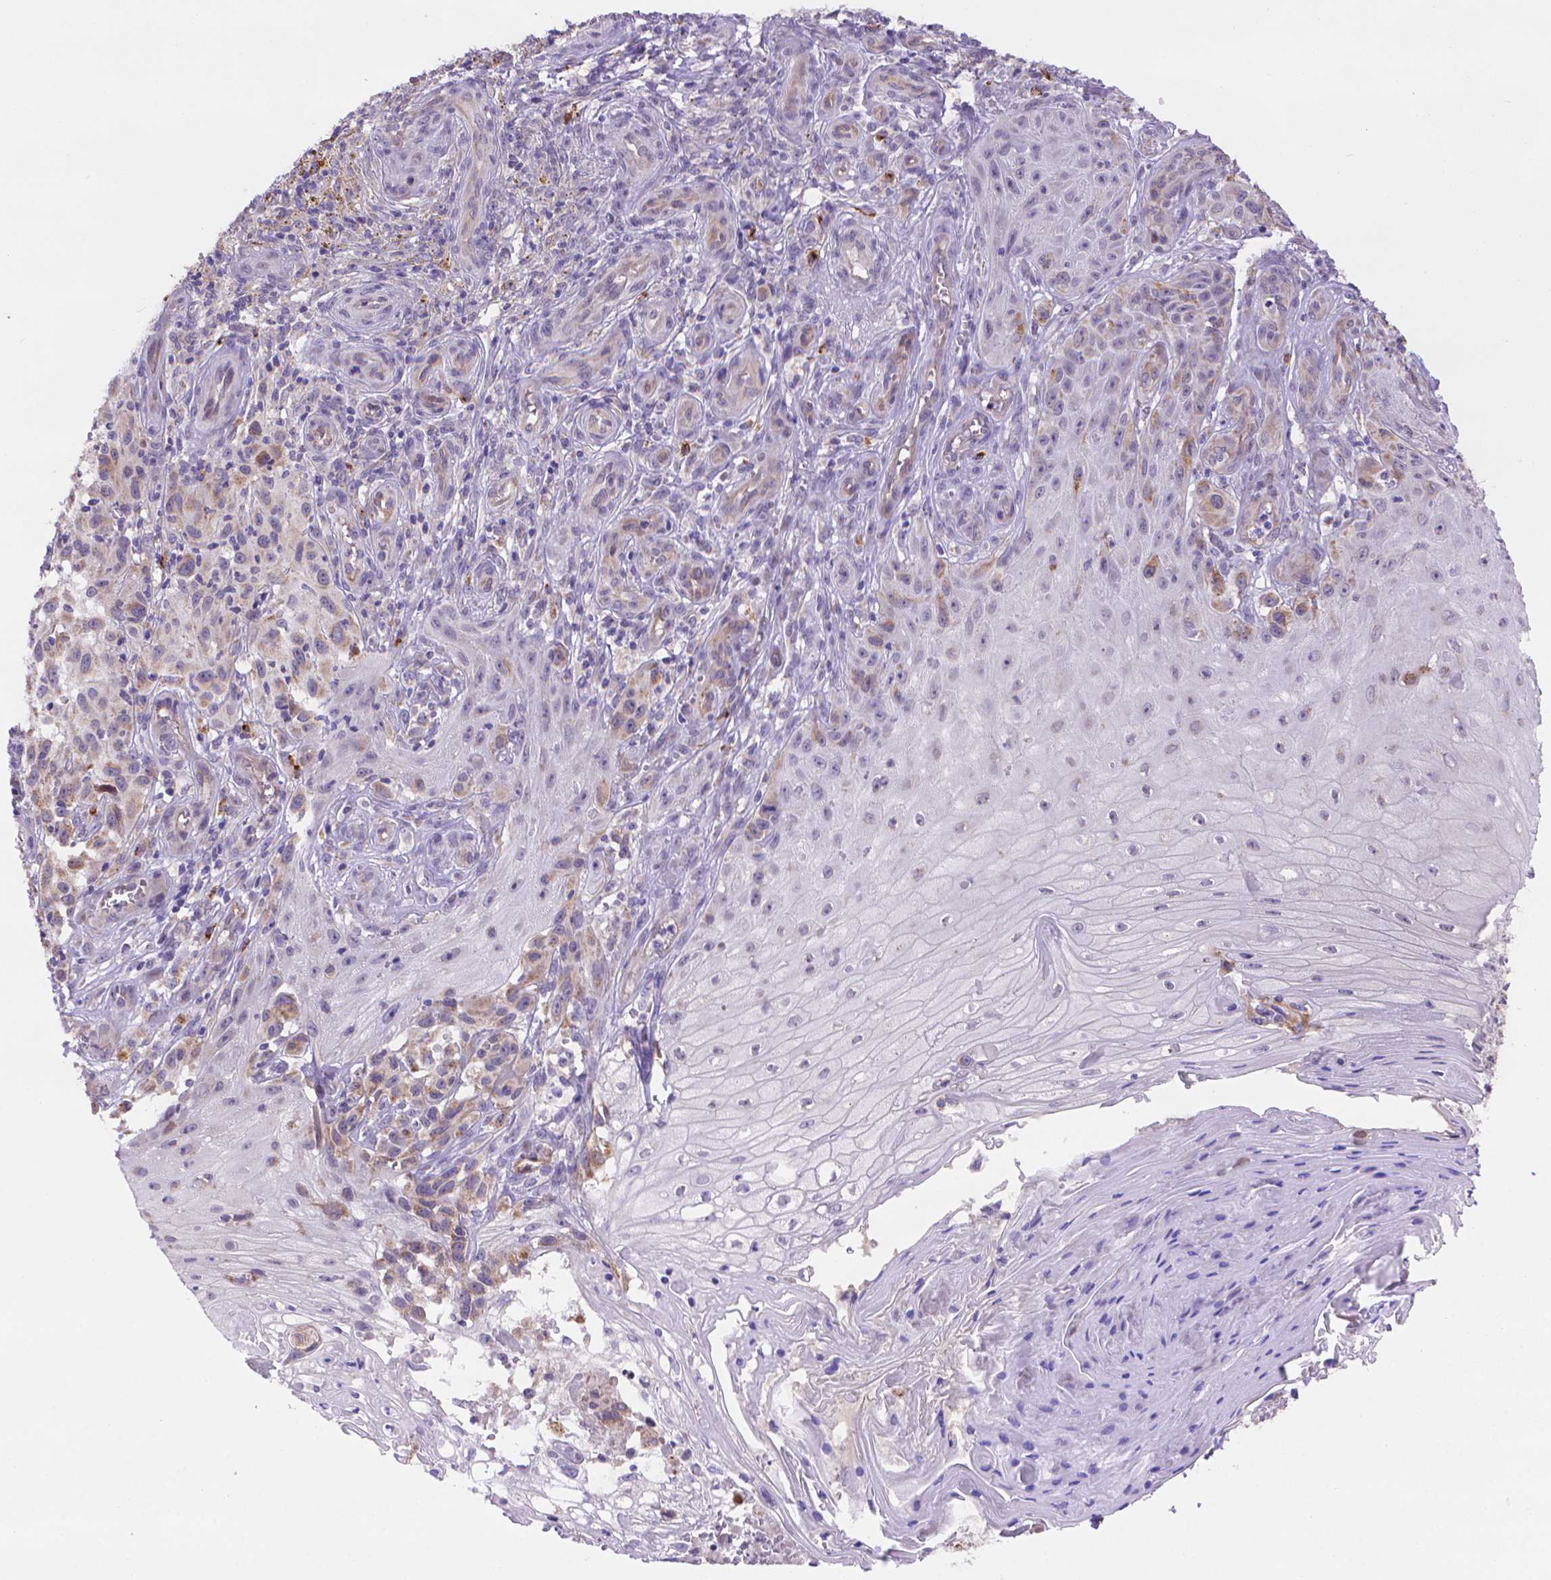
{"staining": {"intensity": "weak", "quantity": "25%-75%", "location": "cytoplasmic/membranous"}, "tissue": "melanoma", "cell_type": "Tumor cells", "image_type": "cancer", "snomed": [{"axis": "morphology", "description": "Malignant melanoma, NOS"}, {"axis": "topography", "description": "Skin"}], "caption": "IHC photomicrograph of neoplastic tissue: malignant melanoma stained using immunohistochemistry reveals low levels of weak protein expression localized specifically in the cytoplasmic/membranous of tumor cells, appearing as a cytoplasmic/membranous brown color.", "gene": "CYYR1", "patient": {"sex": "female", "age": 53}}